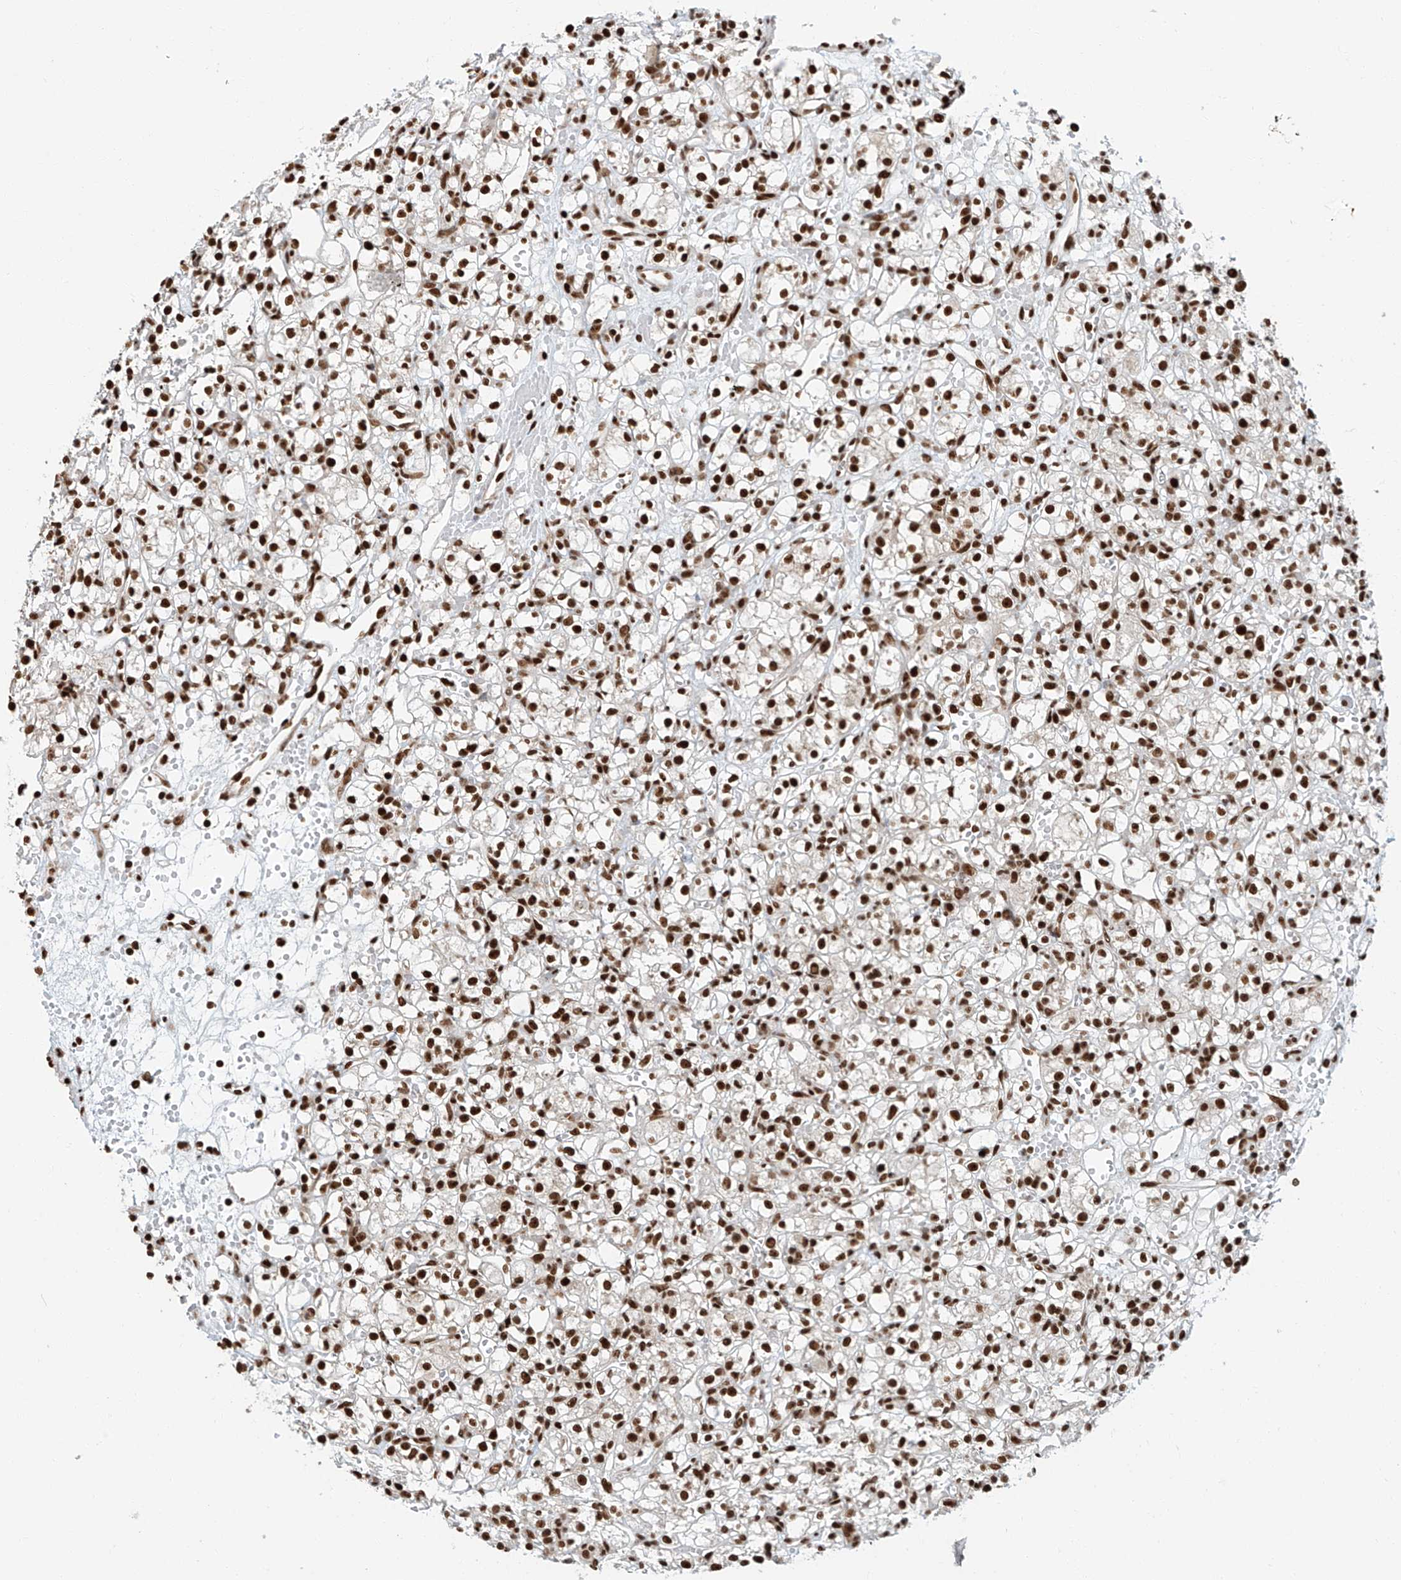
{"staining": {"intensity": "strong", "quantity": ">75%", "location": "nuclear"}, "tissue": "renal cancer", "cell_type": "Tumor cells", "image_type": "cancer", "snomed": [{"axis": "morphology", "description": "Adenocarcinoma, NOS"}, {"axis": "topography", "description": "Kidney"}], "caption": "High-power microscopy captured an immunohistochemistry image of renal cancer, revealing strong nuclear staining in approximately >75% of tumor cells. (IHC, brightfield microscopy, high magnification).", "gene": "FAM193B", "patient": {"sex": "female", "age": 59}}